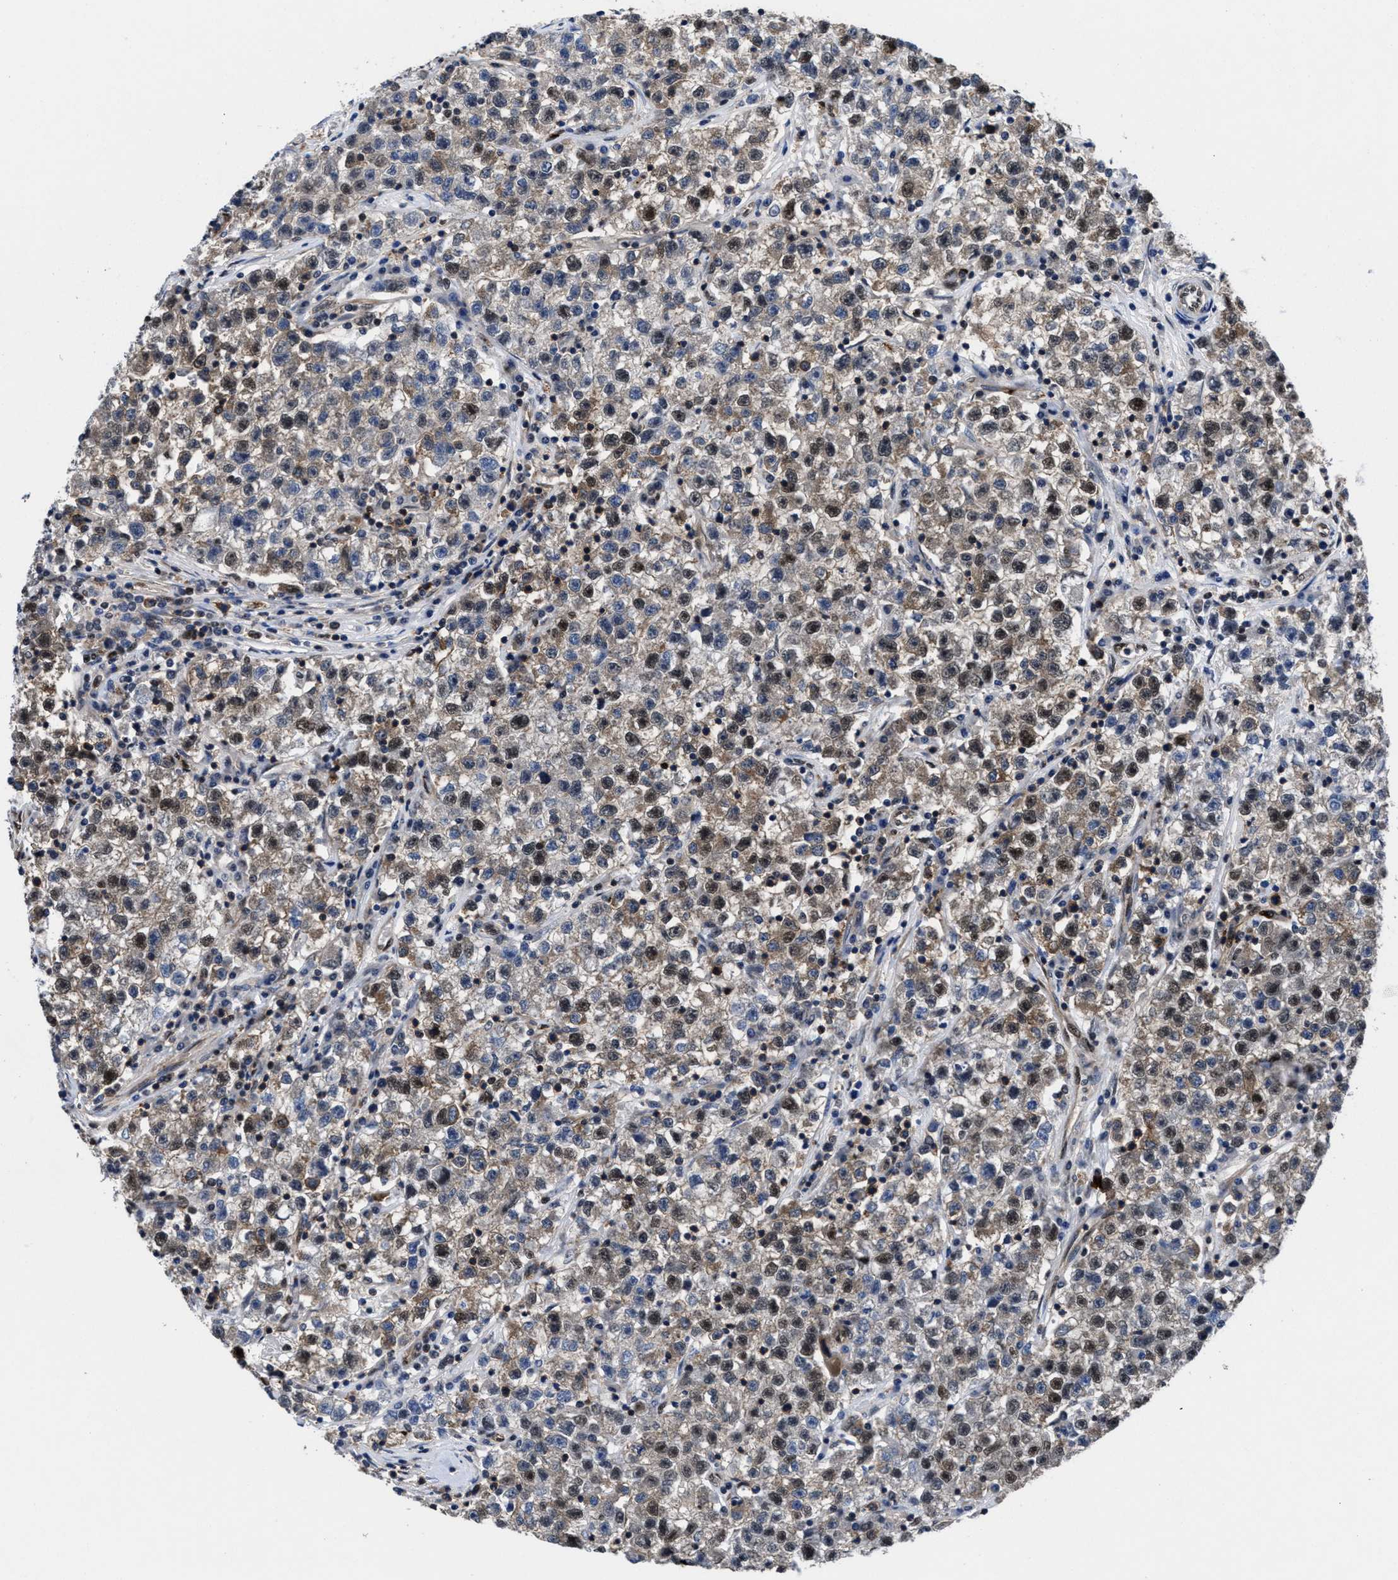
{"staining": {"intensity": "moderate", "quantity": "25%-75%", "location": "cytoplasmic/membranous,nuclear"}, "tissue": "testis cancer", "cell_type": "Tumor cells", "image_type": "cancer", "snomed": [{"axis": "morphology", "description": "Seminoma, NOS"}, {"axis": "topography", "description": "Testis"}], "caption": "Testis seminoma stained with immunohistochemistry reveals moderate cytoplasmic/membranous and nuclear staining in approximately 25%-75% of tumor cells.", "gene": "ACLY", "patient": {"sex": "male", "age": 22}}